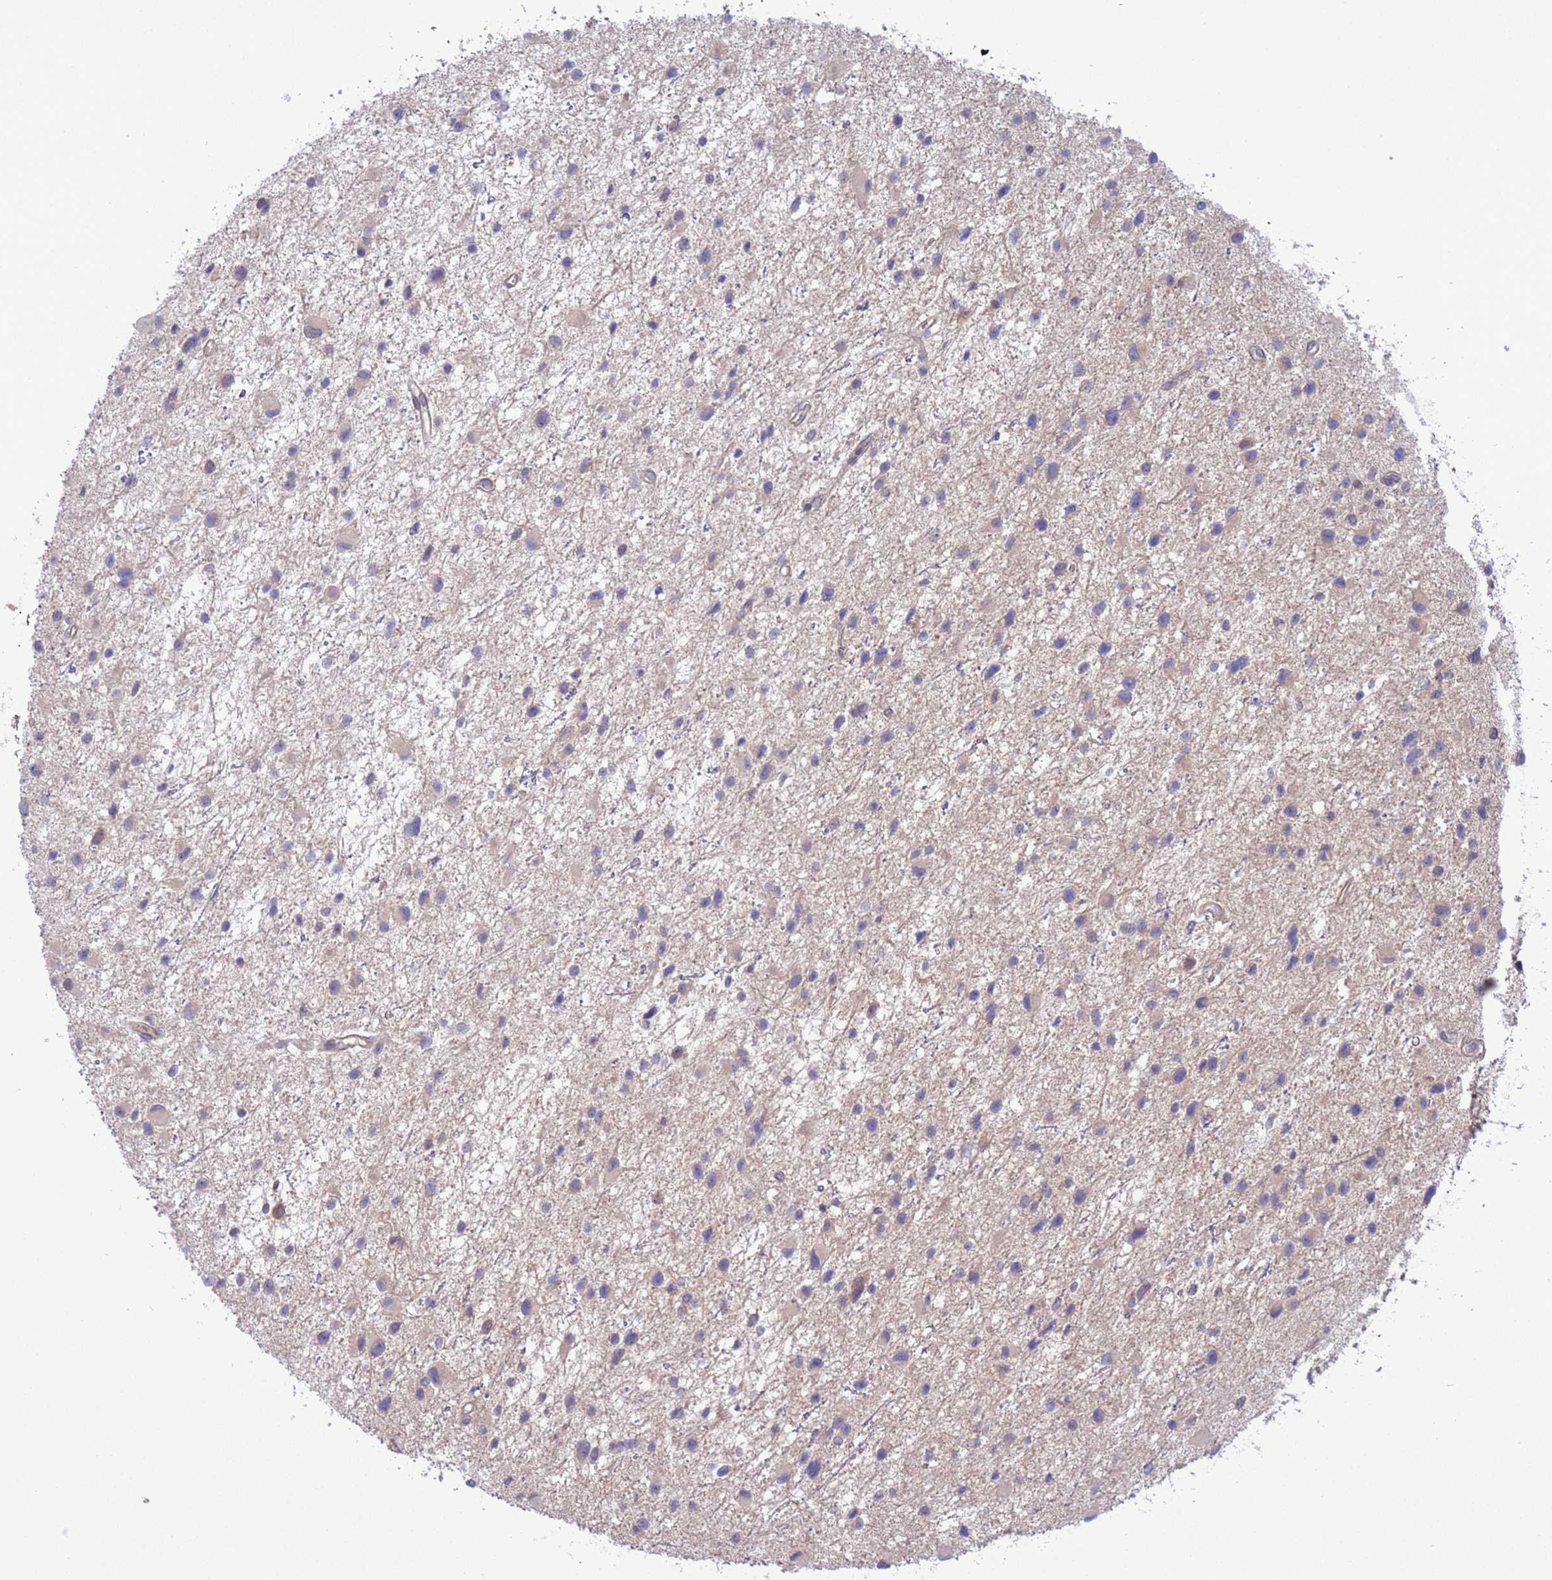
{"staining": {"intensity": "weak", "quantity": "<25%", "location": "cytoplasmic/membranous,nuclear"}, "tissue": "glioma", "cell_type": "Tumor cells", "image_type": "cancer", "snomed": [{"axis": "morphology", "description": "Glioma, malignant, Low grade"}, {"axis": "topography", "description": "Brain"}], "caption": "The immunohistochemistry micrograph has no significant expression in tumor cells of malignant glioma (low-grade) tissue. Brightfield microscopy of IHC stained with DAB (brown) and hematoxylin (blue), captured at high magnification.", "gene": "ZNF461", "patient": {"sex": "female", "age": 32}}